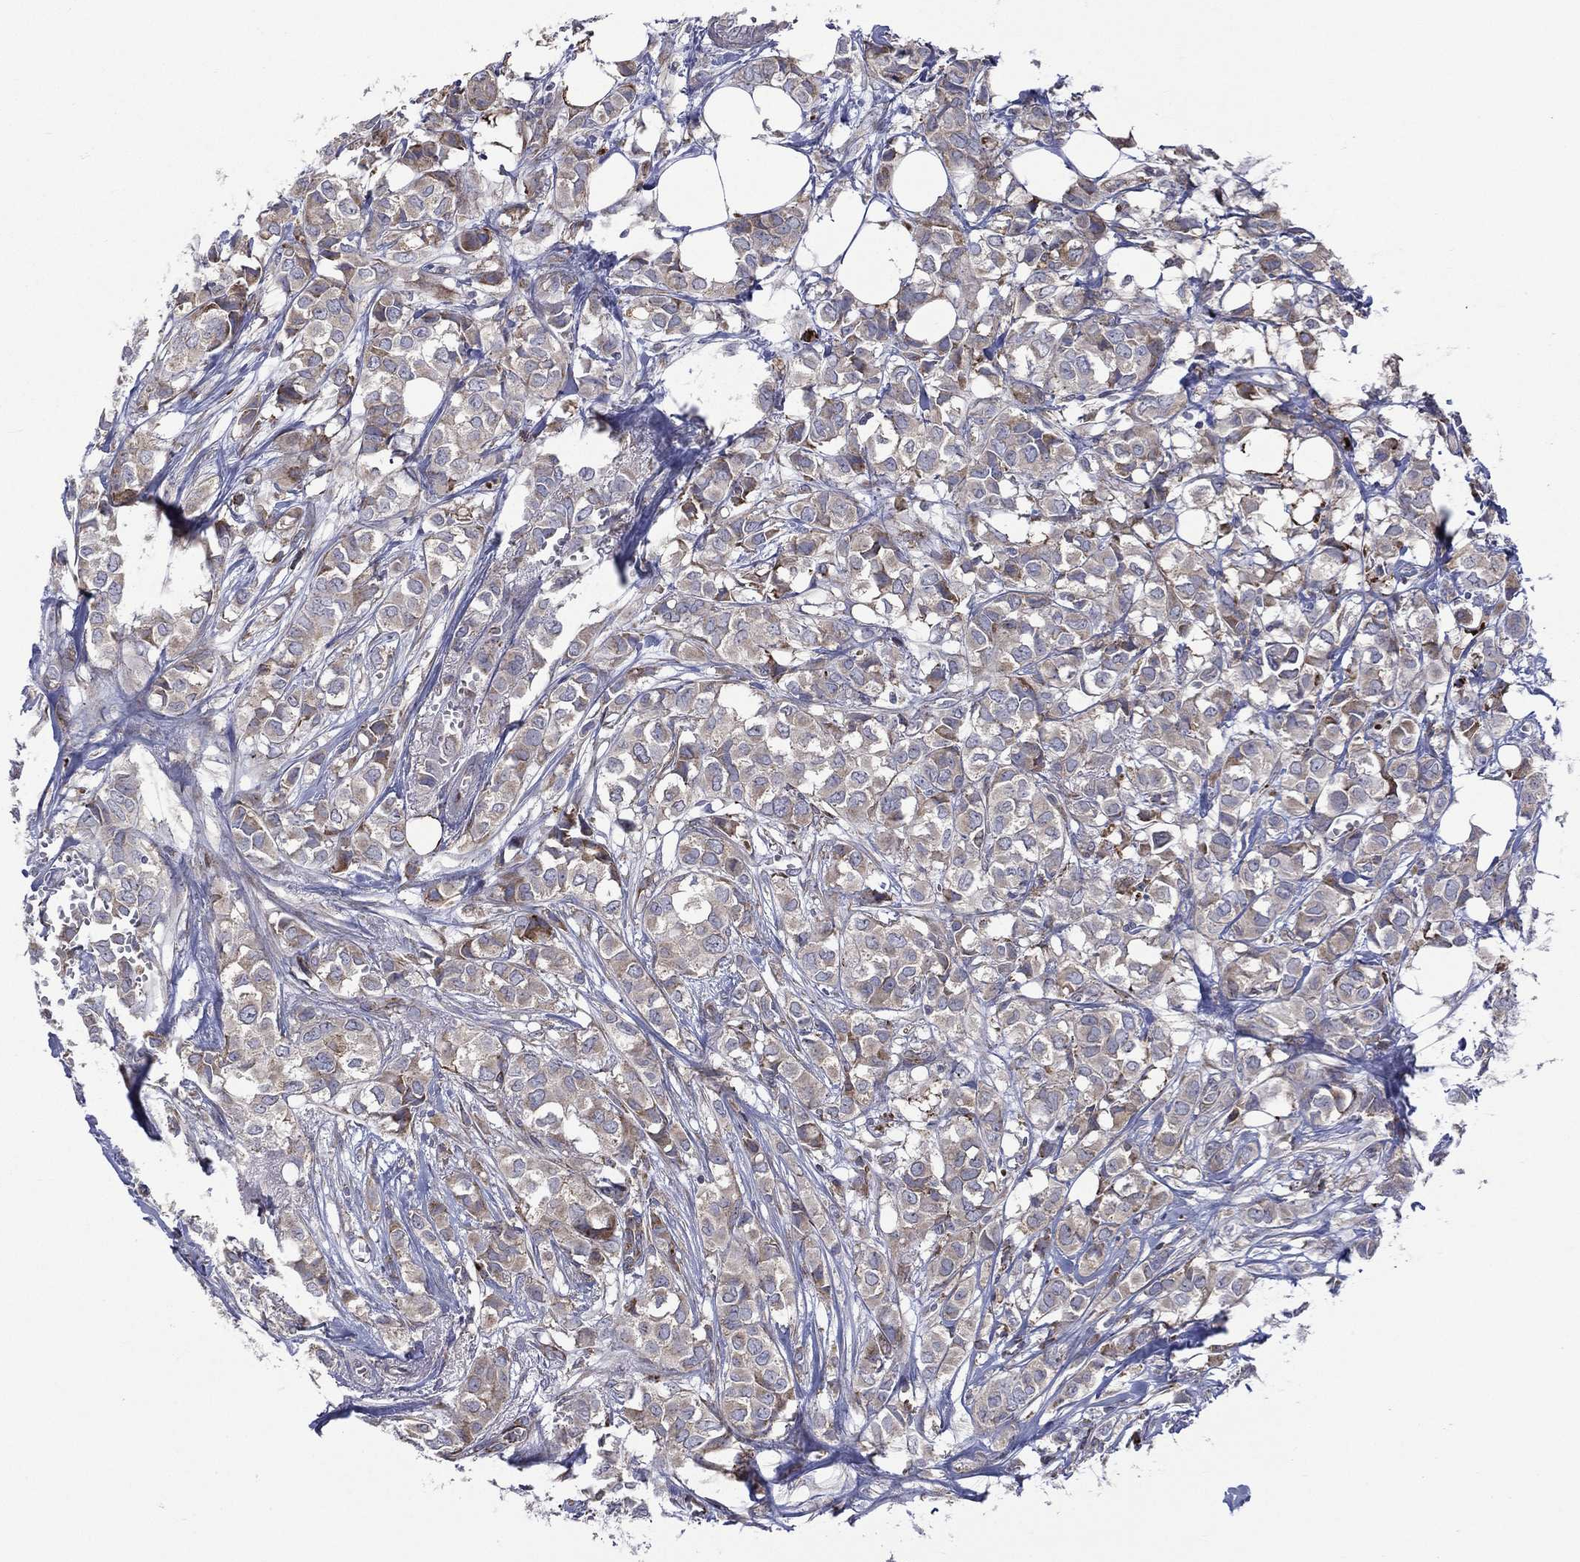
{"staining": {"intensity": "strong", "quantity": "<25%", "location": "cytoplasmic/membranous"}, "tissue": "breast cancer", "cell_type": "Tumor cells", "image_type": "cancer", "snomed": [{"axis": "morphology", "description": "Duct carcinoma"}, {"axis": "topography", "description": "Breast"}], "caption": "Immunohistochemical staining of breast cancer (intraductal carcinoma) exhibits medium levels of strong cytoplasmic/membranous protein staining in approximately <25% of tumor cells.", "gene": "C20orf96", "patient": {"sex": "female", "age": 85}}